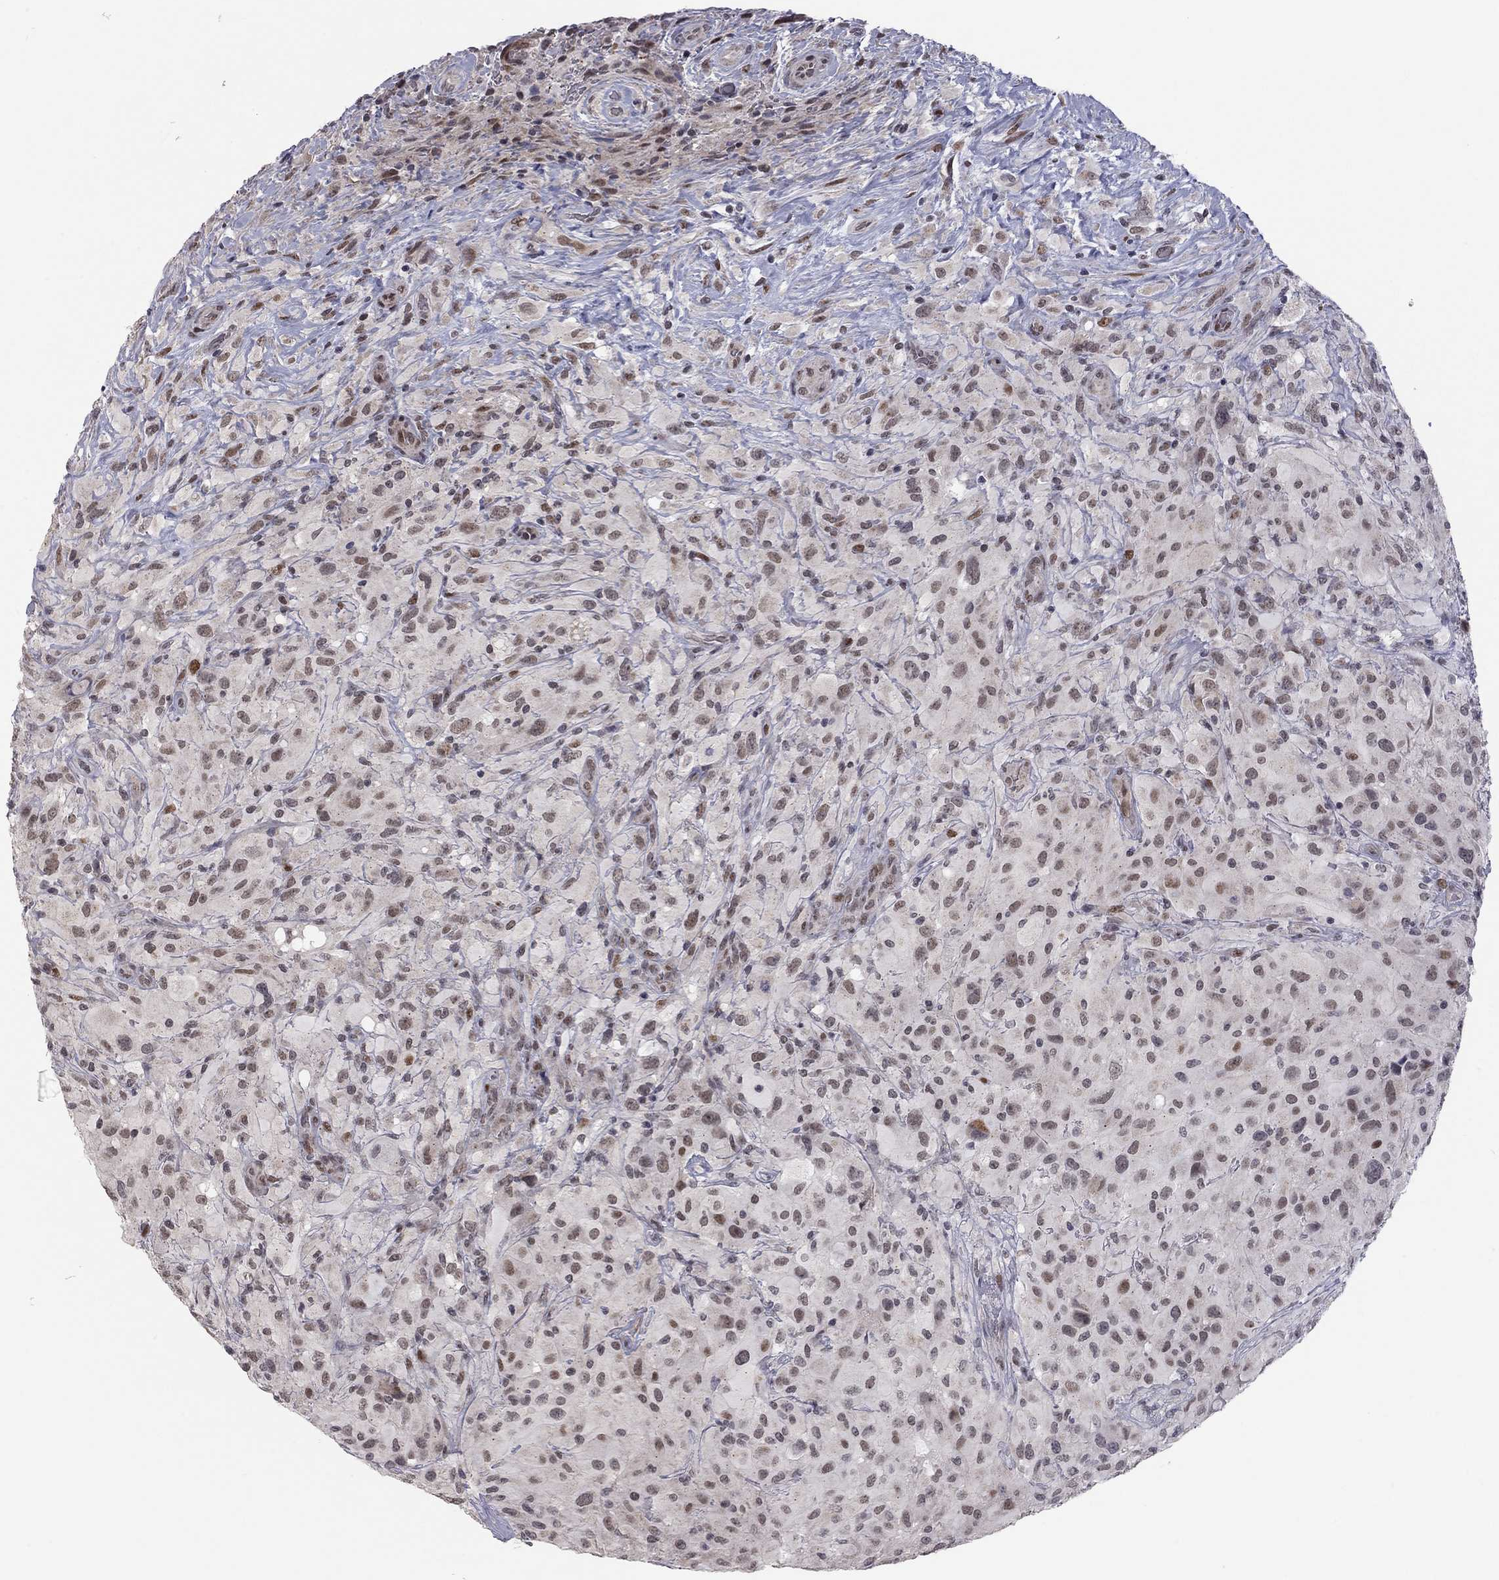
{"staining": {"intensity": "moderate", "quantity": "<25%", "location": "nuclear"}, "tissue": "glioma", "cell_type": "Tumor cells", "image_type": "cancer", "snomed": [{"axis": "morphology", "description": "Glioma, malignant, High grade"}, {"axis": "topography", "description": "Cerebral cortex"}], "caption": "This is an image of IHC staining of malignant glioma (high-grade), which shows moderate staining in the nuclear of tumor cells.", "gene": "MC3R", "patient": {"sex": "male", "age": 35}}